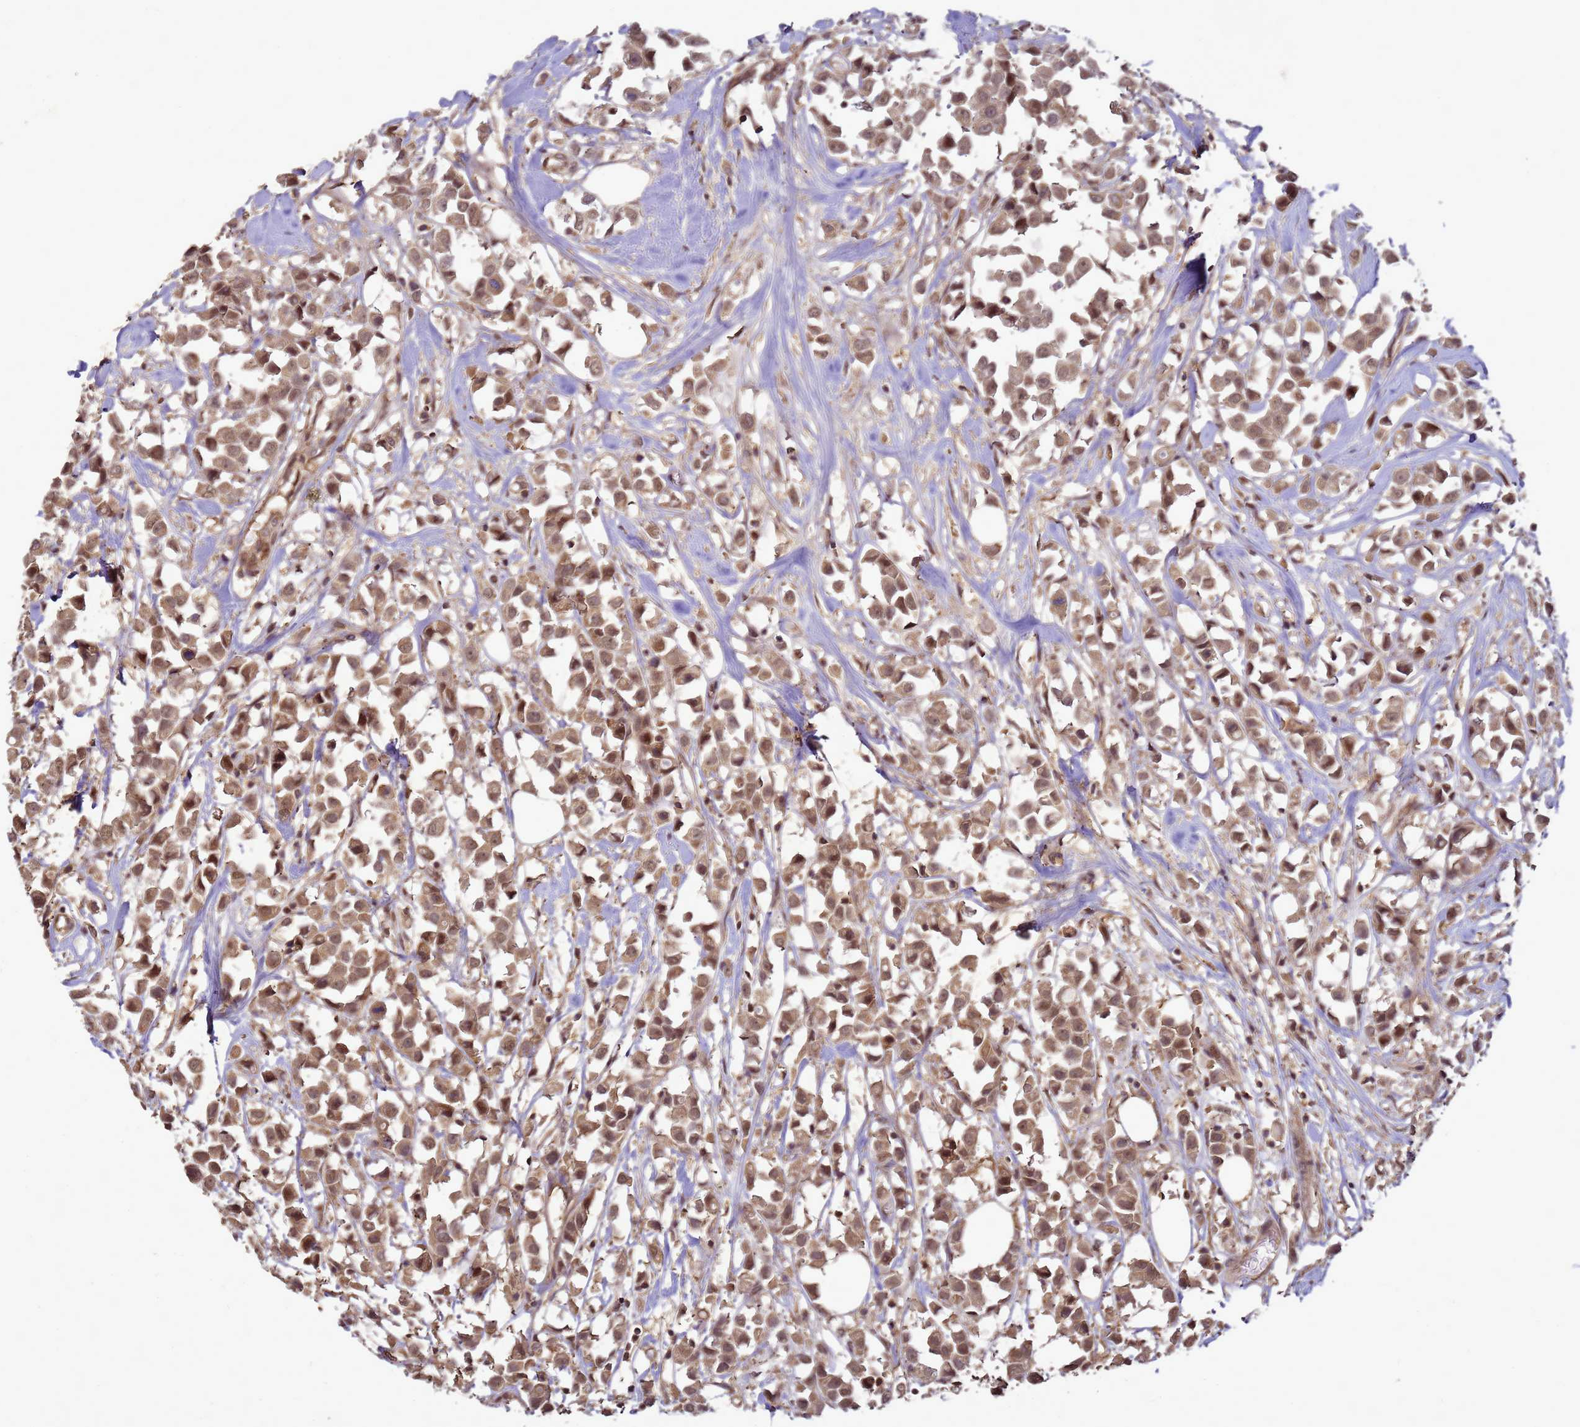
{"staining": {"intensity": "moderate", "quantity": ">75%", "location": "cytoplasmic/membranous,nuclear"}, "tissue": "breast cancer", "cell_type": "Tumor cells", "image_type": "cancer", "snomed": [{"axis": "morphology", "description": "Duct carcinoma"}, {"axis": "topography", "description": "Breast"}], "caption": "Moderate cytoplasmic/membranous and nuclear staining for a protein is identified in about >75% of tumor cells of breast cancer using IHC.", "gene": "CRBN", "patient": {"sex": "female", "age": 61}}